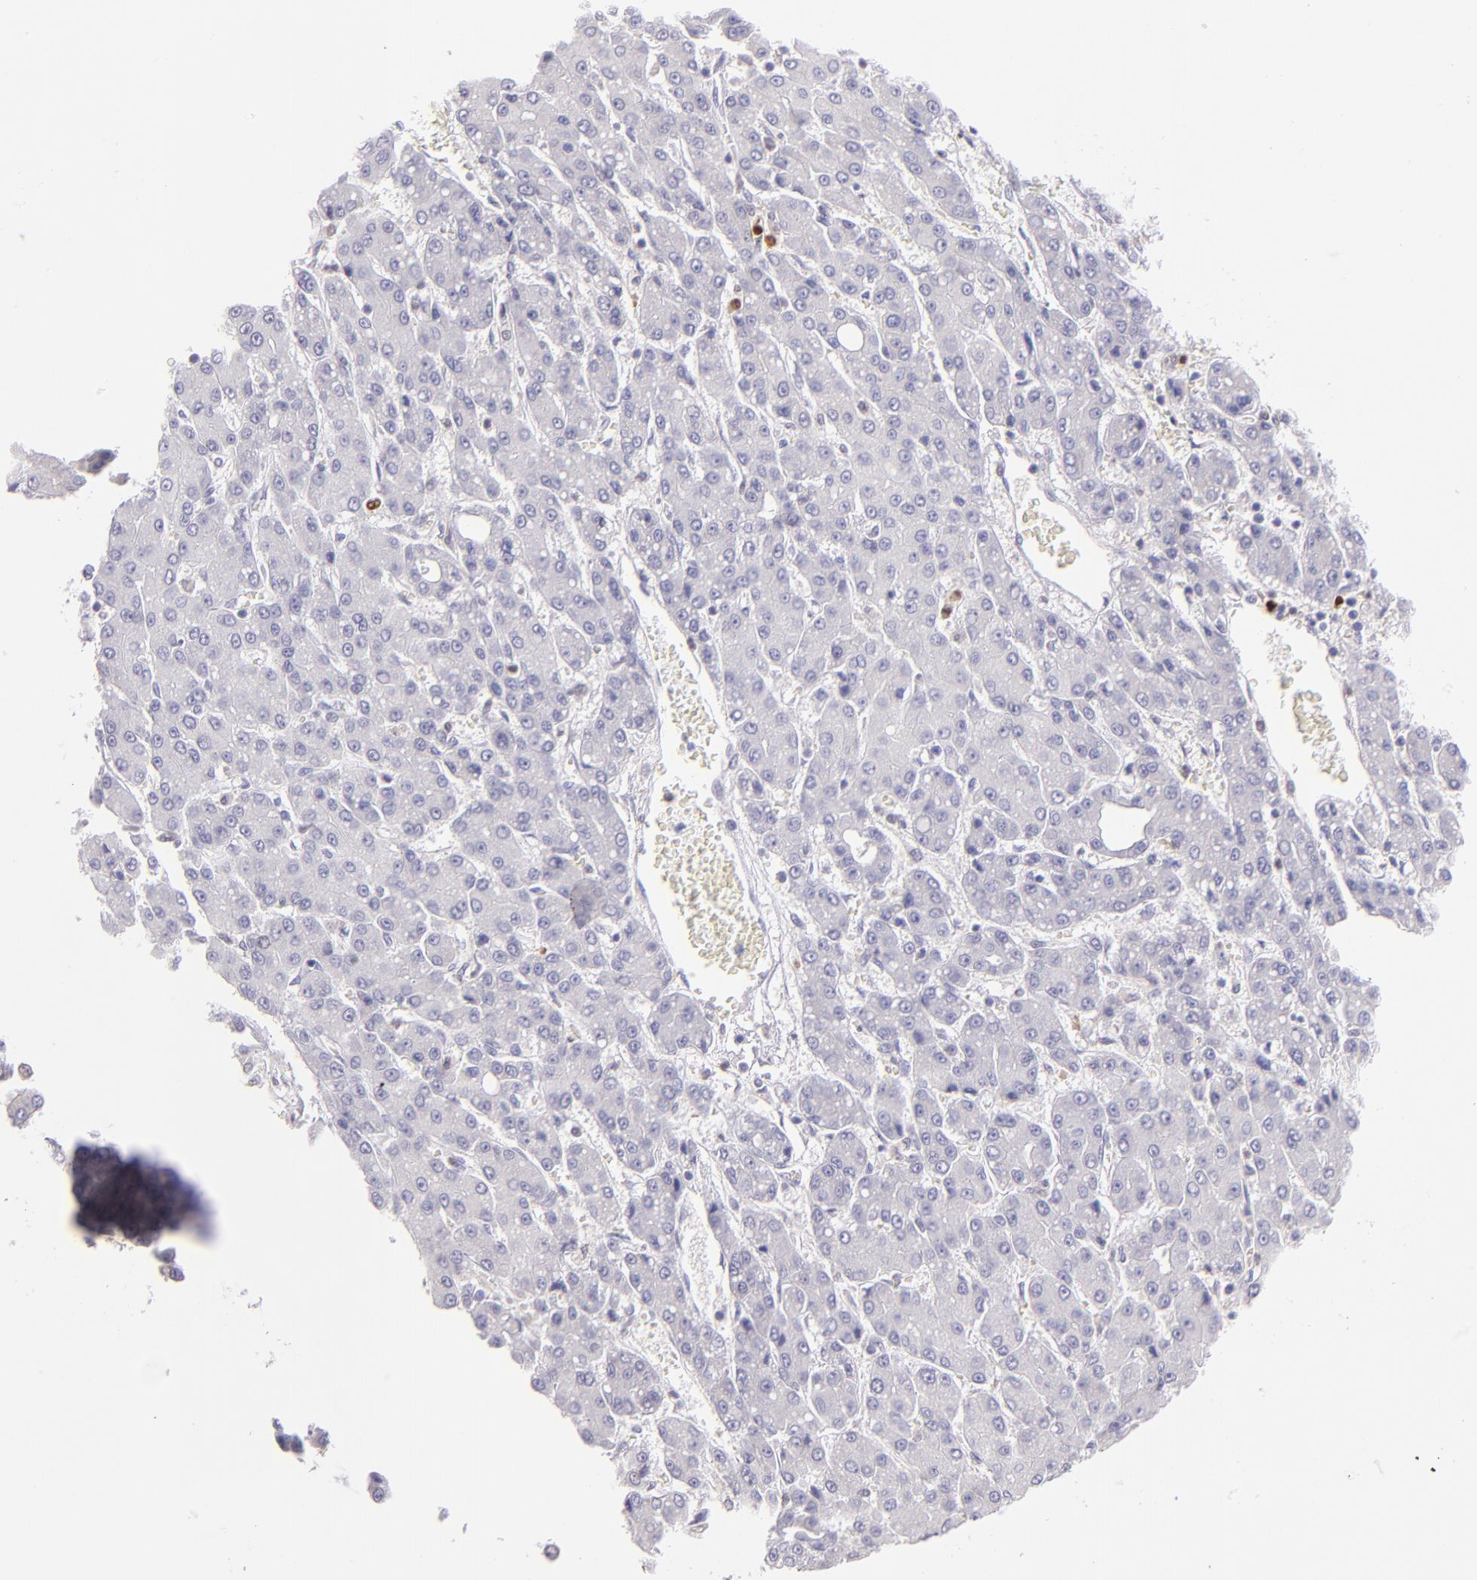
{"staining": {"intensity": "negative", "quantity": "none", "location": "none"}, "tissue": "liver cancer", "cell_type": "Tumor cells", "image_type": "cancer", "snomed": [{"axis": "morphology", "description": "Carcinoma, Hepatocellular, NOS"}, {"axis": "topography", "description": "Liver"}], "caption": "Tumor cells are negative for brown protein staining in liver cancer.", "gene": "IRF8", "patient": {"sex": "male", "age": 69}}